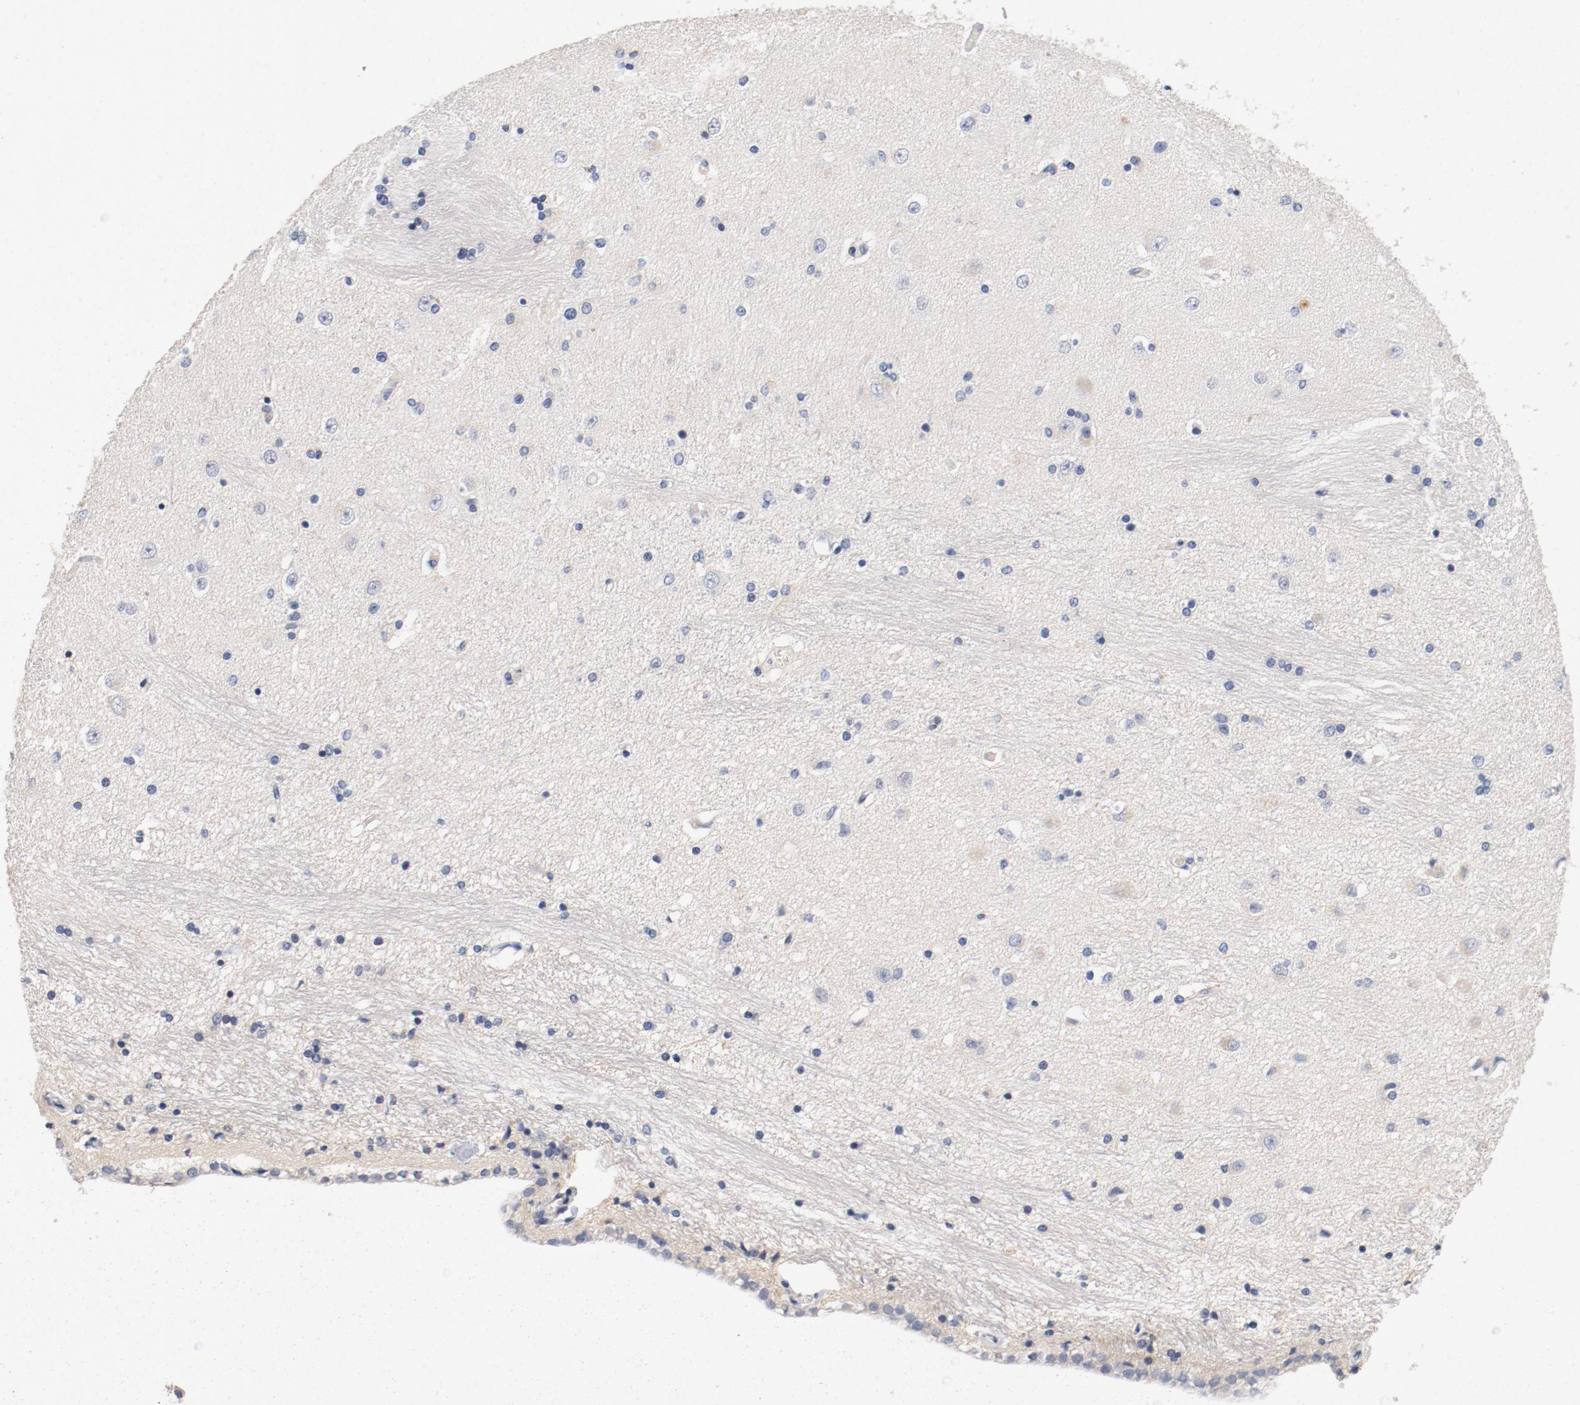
{"staining": {"intensity": "negative", "quantity": "none", "location": "none"}, "tissue": "hippocampus", "cell_type": "Glial cells", "image_type": "normal", "snomed": [{"axis": "morphology", "description": "Normal tissue, NOS"}, {"axis": "topography", "description": "Hippocampus"}], "caption": "The photomicrograph reveals no significant positivity in glial cells of hippocampus. Nuclei are stained in blue.", "gene": "PIM1", "patient": {"sex": "female", "age": 54}}